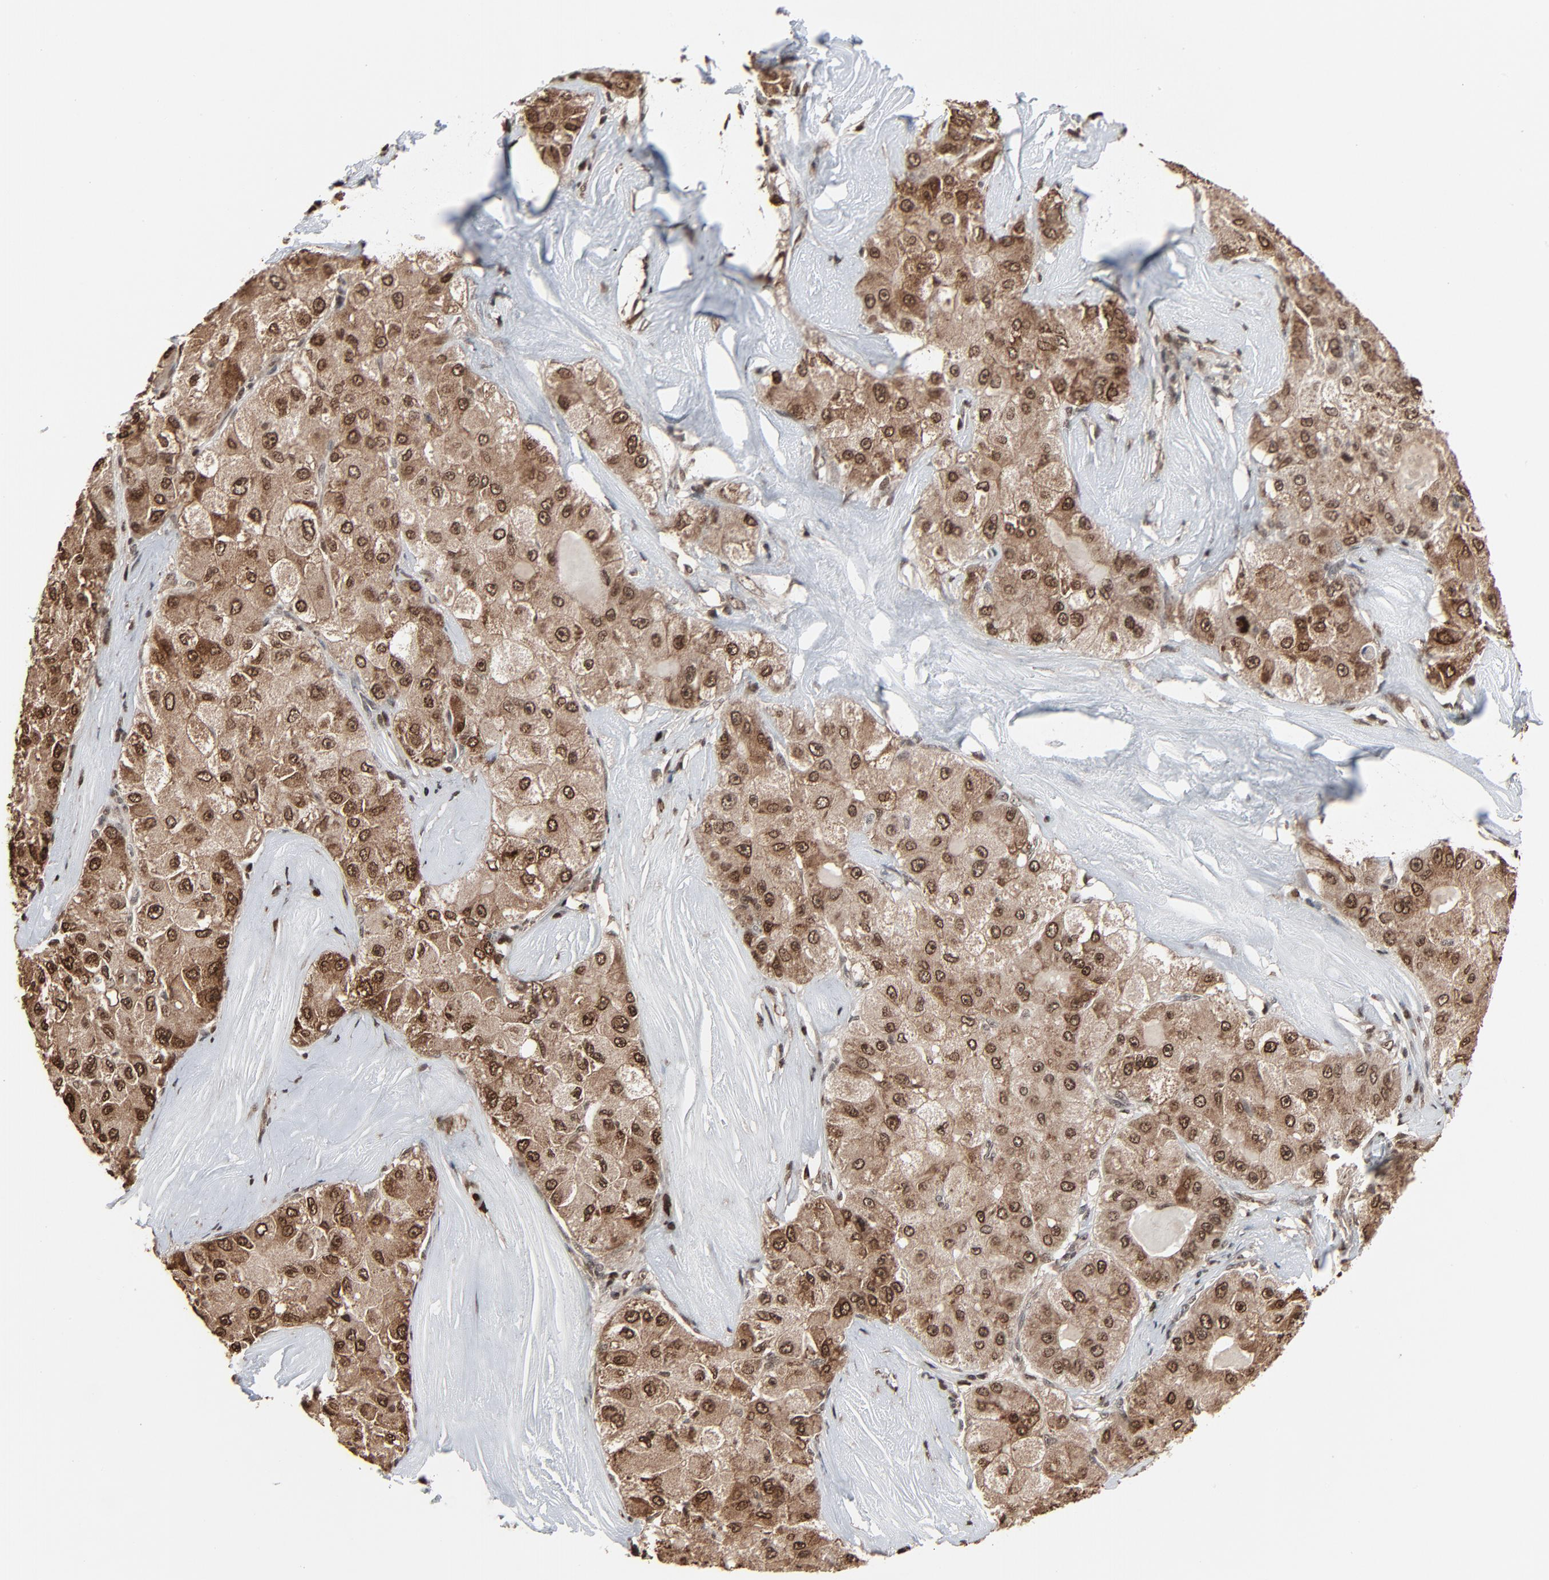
{"staining": {"intensity": "moderate", "quantity": ">75%", "location": "cytoplasmic/membranous,nuclear"}, "tissue": "liver cancer", "cell_type": "Tumor cells", "image_type": "cancer", "snomed": [{"axis": "morphology", "description": "Carcinoma, Hepatocellular, NOS"}, {"axis": "topography", "description": "Liver"}], "caption": "Moderate cytoplasmic/membranous and nuclear expression is seen in approximately >75% of tumor cells in liver cancer (hepatocellular carcinoma).", "gene": "RPS6KA3", "patient": {"sex": "male", "age": 80}}